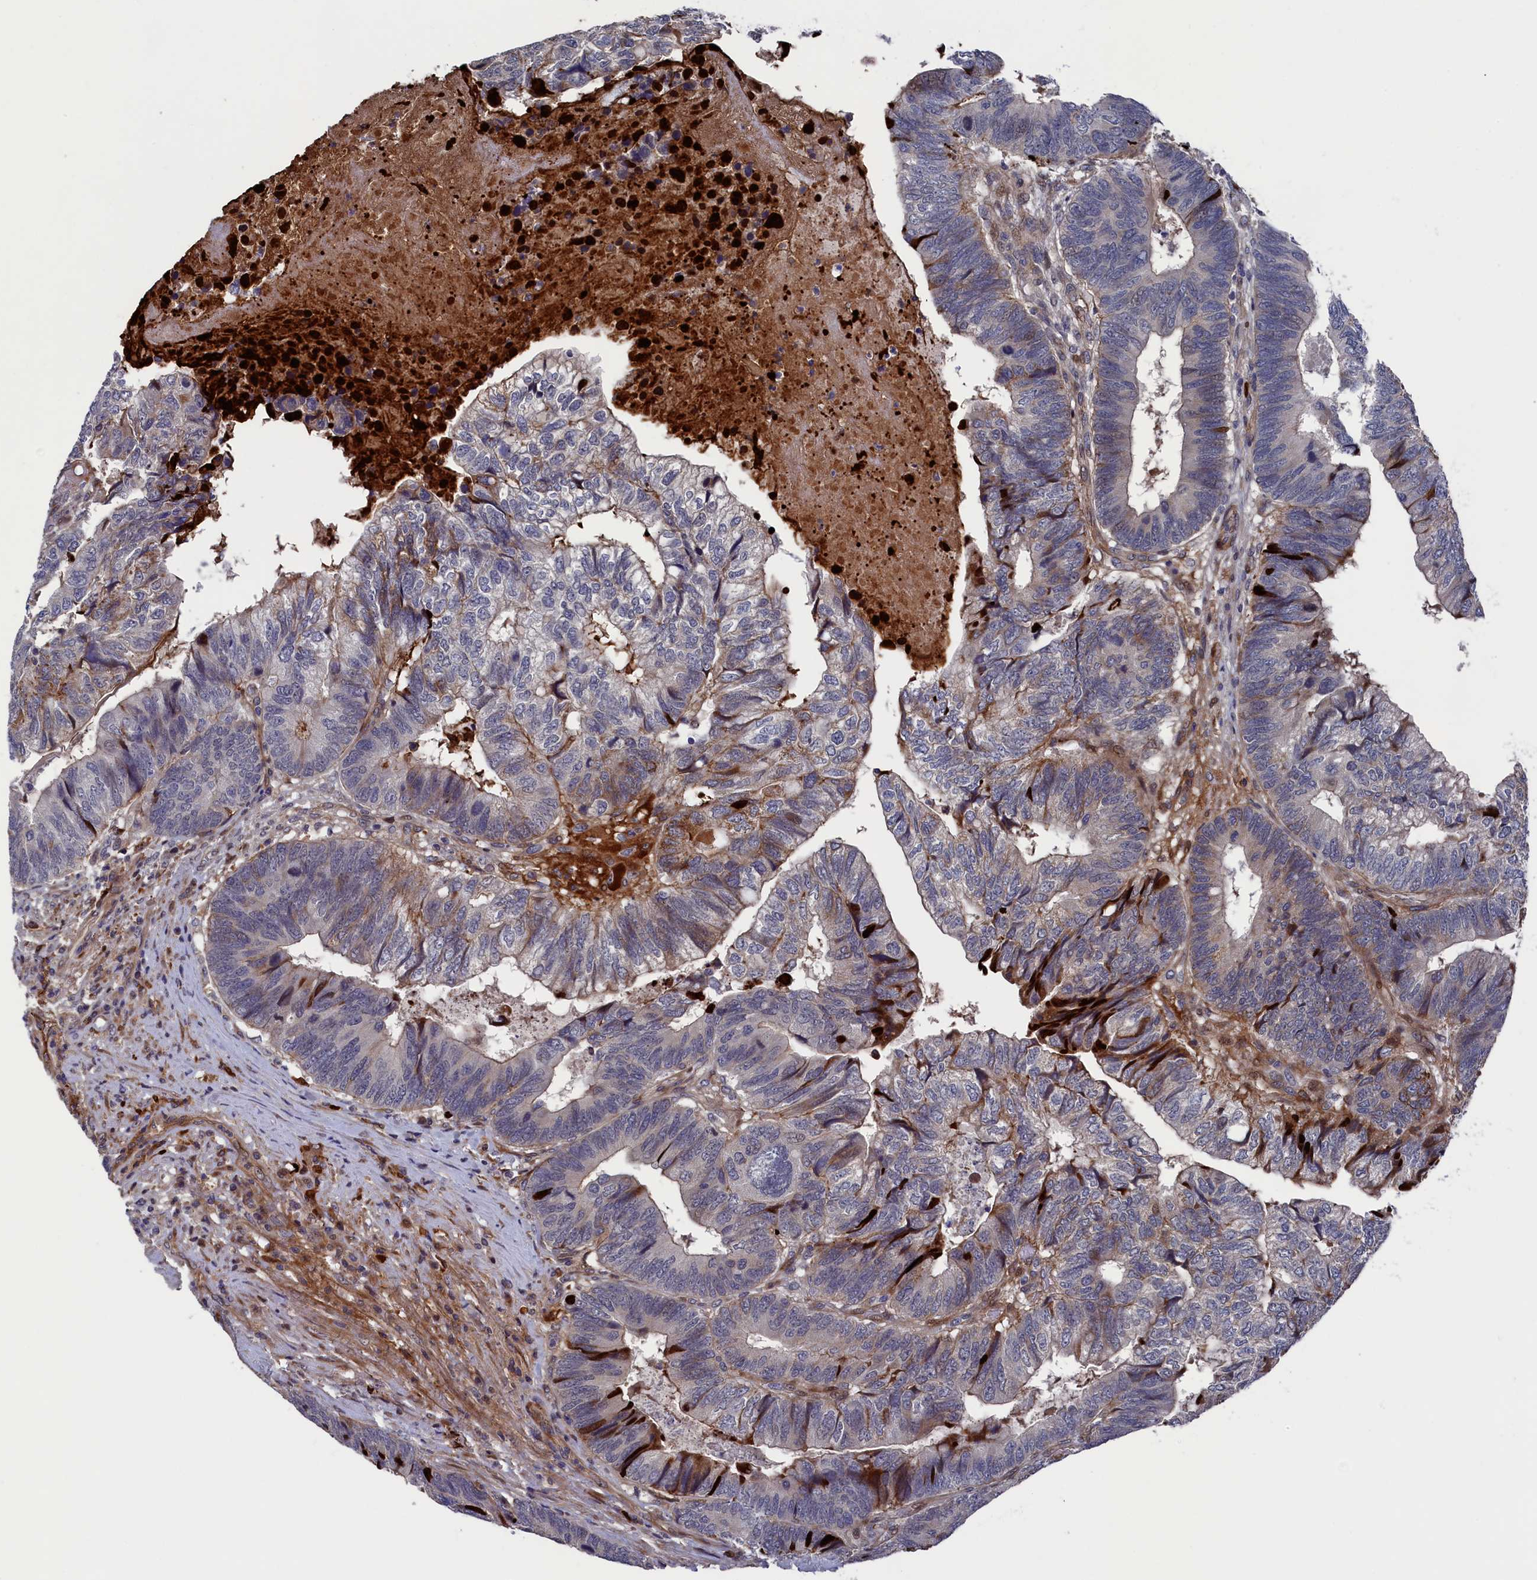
{"staining": {"intensity": "strong", "quantity": "<25%", "location": "cytoplasmic/membranous,nuclear"}, "tissue": "colorectal cancer", "cell_type": "Tumor cells", "image_type": "cancer", "snomed": [{"axis": "morphology", "description": "Adenocarcinoma, NOS"}, {"axis": "topography", "description": "Colon"}], "caption": "Tumor cells reveal strong cytoplasmic/membranous and nuclear expression in approximately <25% of cells in colorectal cancer.", "gene": "ZNF891", "patient": {"sex": "female", "age": 67}}